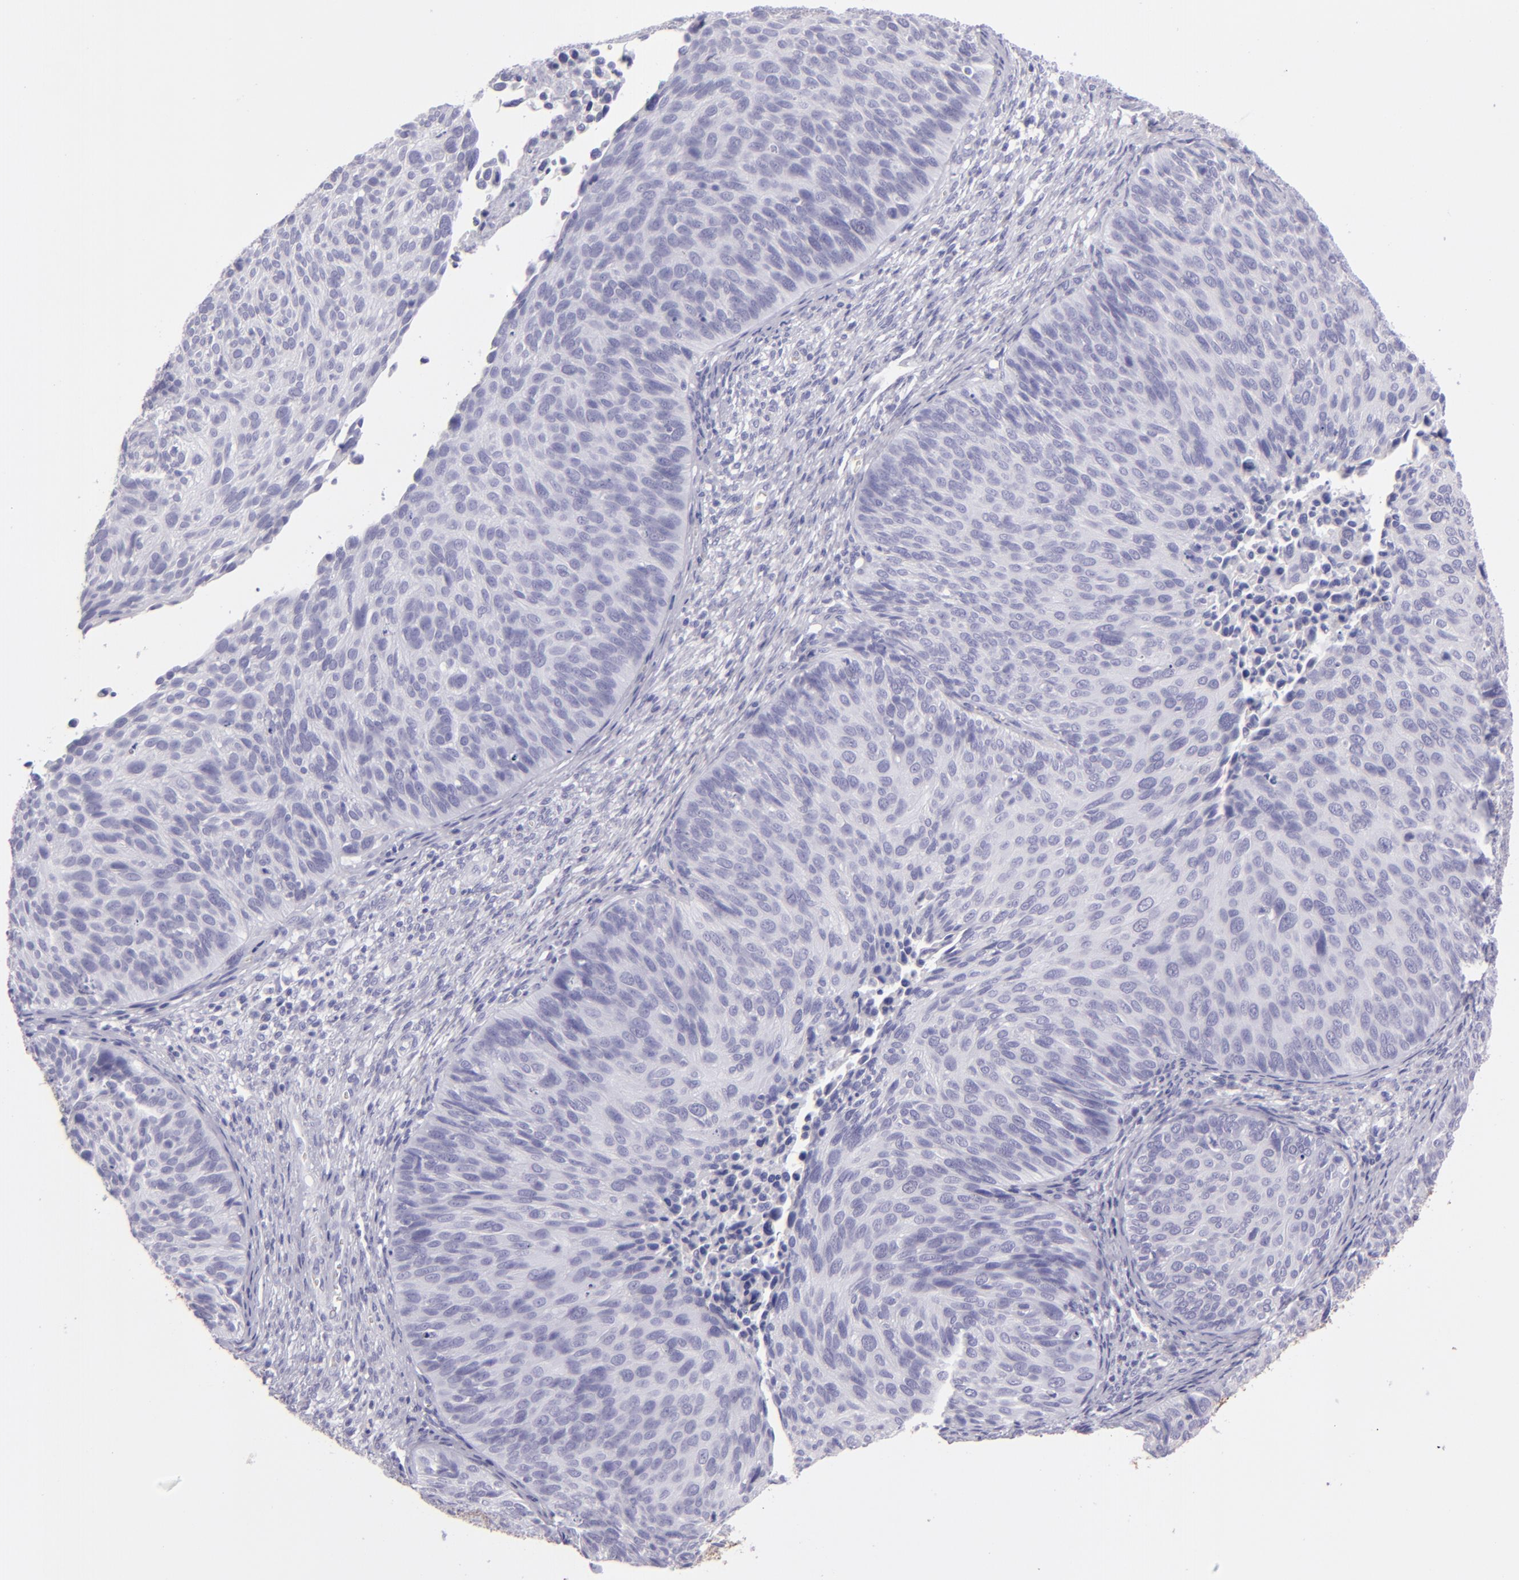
{"staining": {"intensity": "negative", "quantity": "none", "location": "none"}, "tissue": "cervical cancer", "cell_type": "Tumor cells", "image_type": "cancer", "snomed": [{"axis": "morphology", "description": "Squamous cell carcinoma, NOS"}, {"axis": "topography", "description": "Cervix"}], "caption": "IHC photomicrograph of neoplastic tissue: human cervical cancer (squamous cell carcinoma) stained with DAB exhibits no significant protein expression in tumor cells.", "gene": "MUC5AC", "patient": {"sex": "female", "age": 36}}